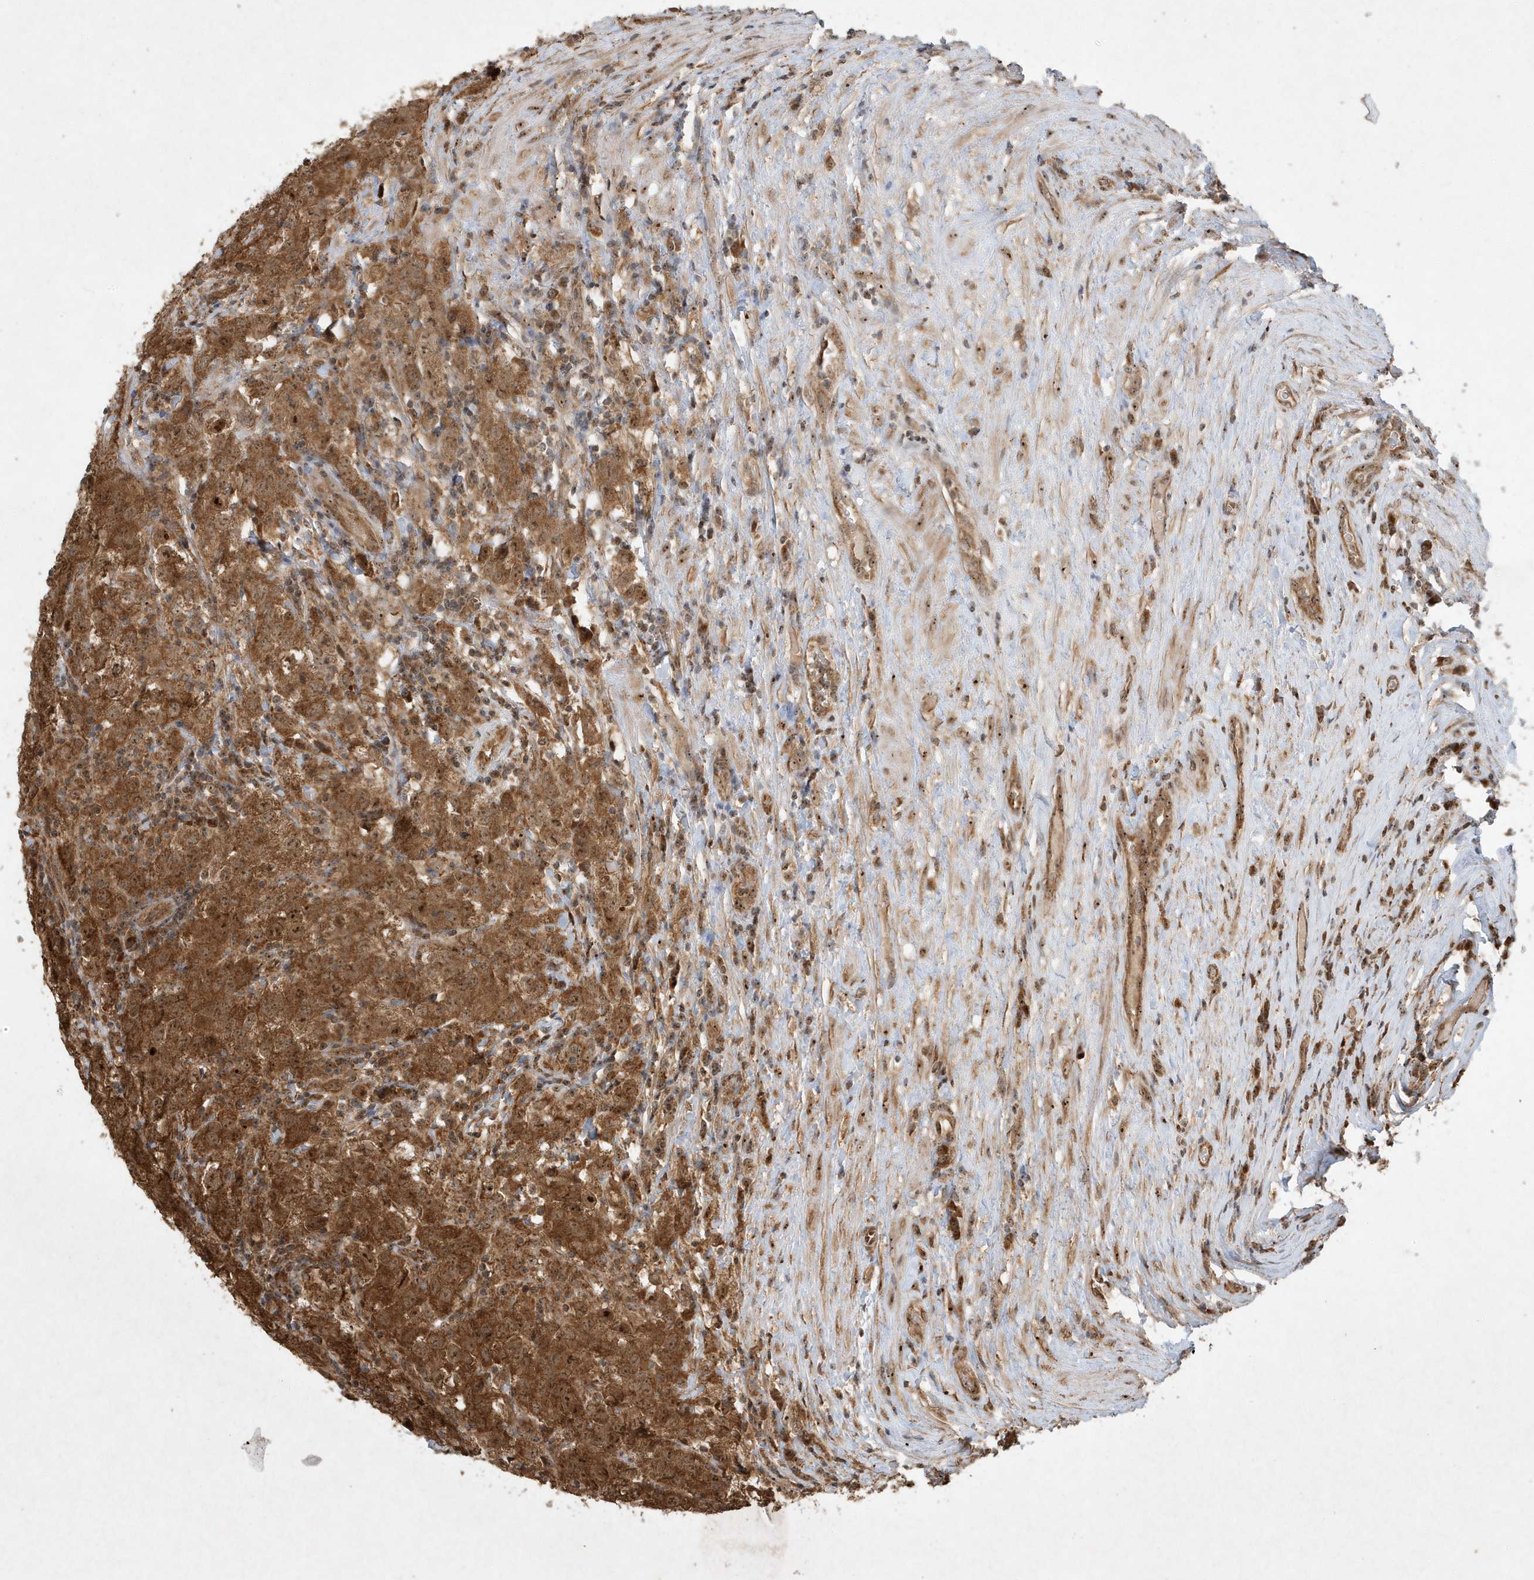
{"staining": {"intensity": "strong", "quantity": ">75%", "location": "cytoplasmic/membranous,nuclear"}, "tissue": "testis cancer", "cell_type": "Tumor cells", "image_type": "cancer", "snomed": [{"axis": "morphology", "description": "Seminoma, NOS"}, {"axis": "morphology", "description": "Carcinoma, Embryonal, NOS"}, {"axis": "topography", "description": "Testis"}], "caption": "Immunohistochemical staining of human seminoma (testis) demonstrates high levels of strong cytoplasmic/membranous and nuclear positivity in approximately >75% of tumor cells.", "gene": "ABCB9", "patient": {"sex": "male", "age": 43}}